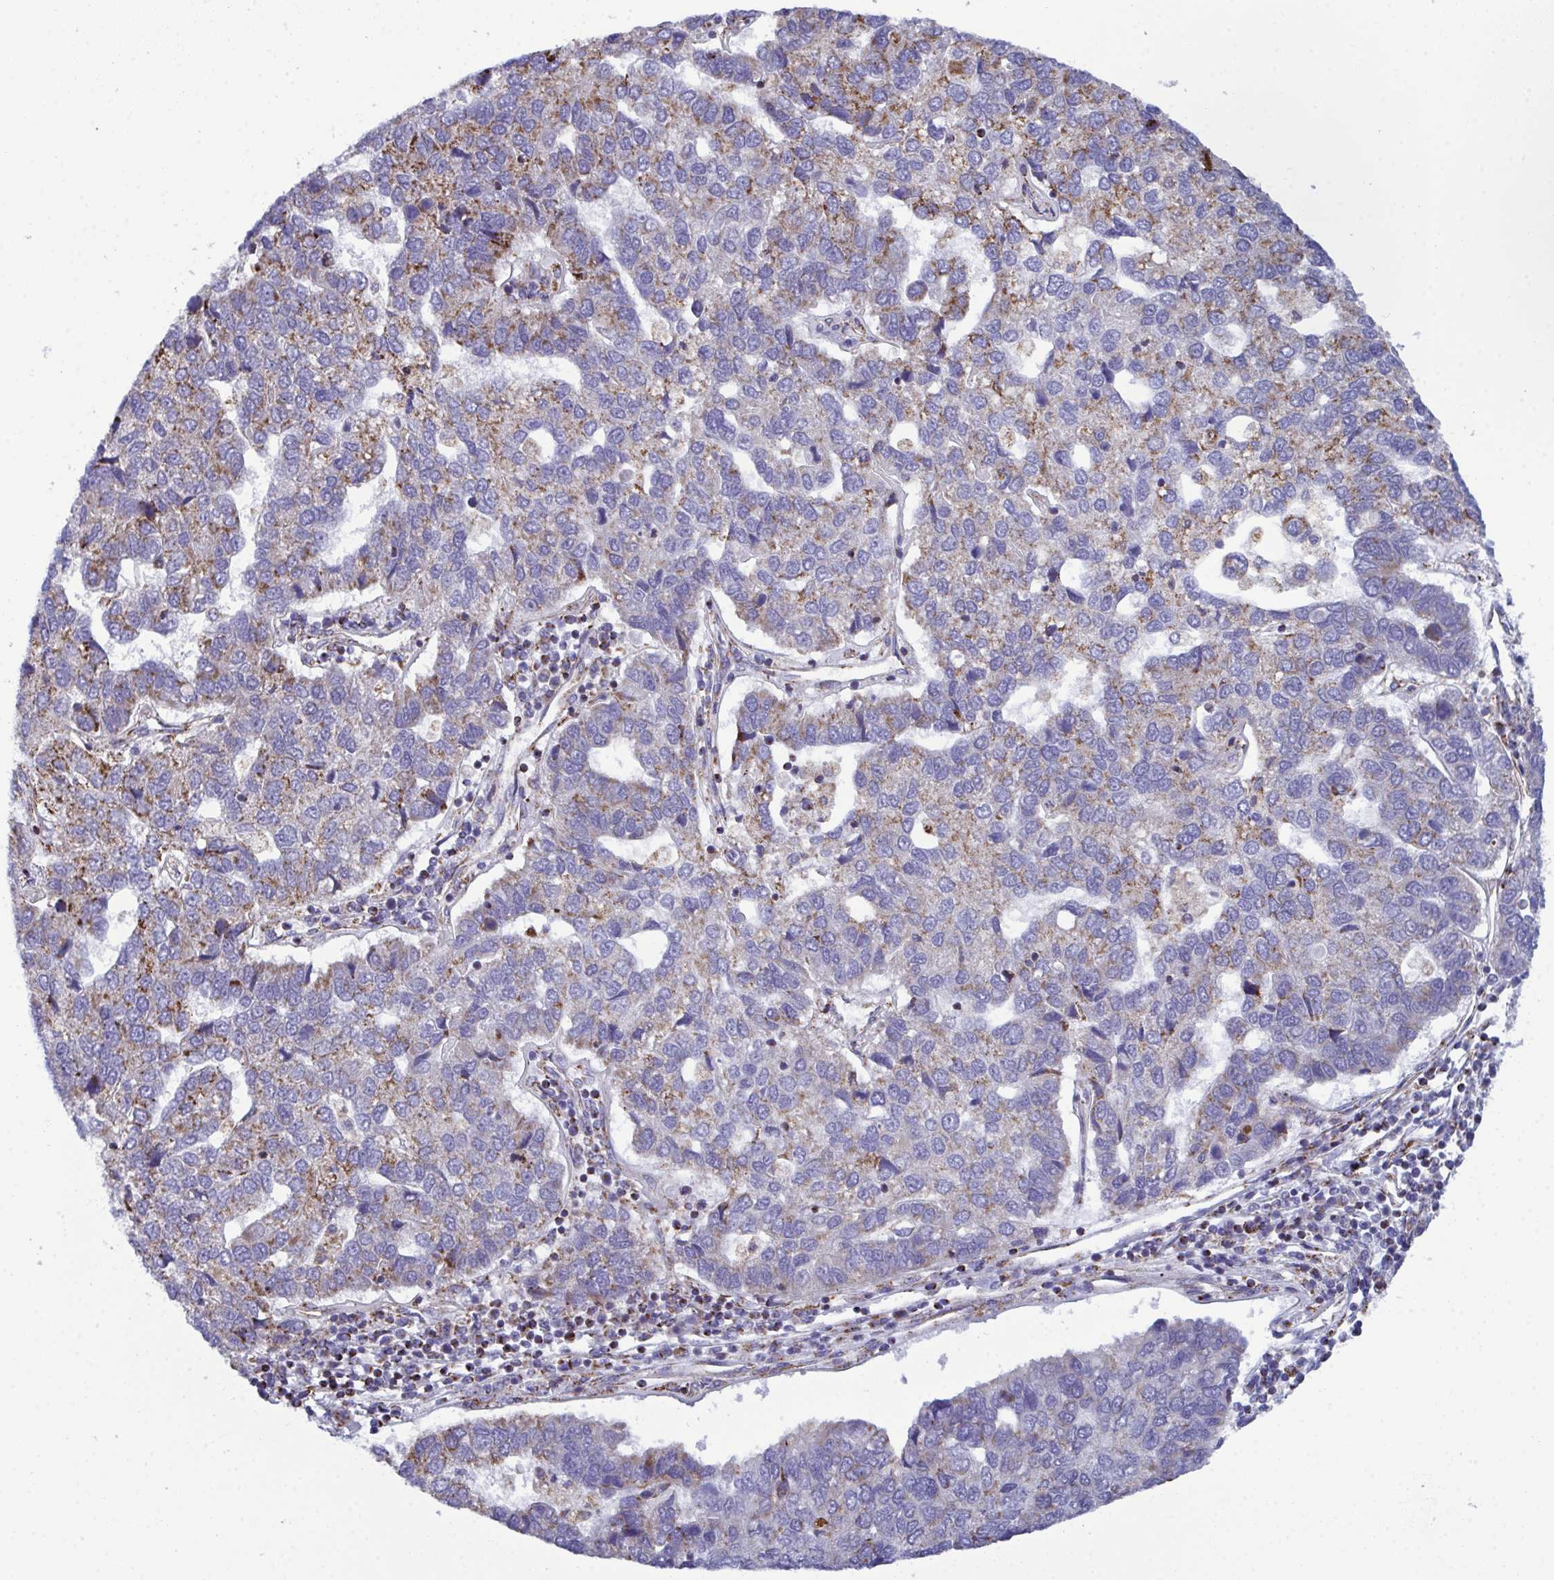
{"staining": {"intensity": "moderate", "quantity": "25%-75%", "location": "cytoplasmic/membranous"}, "tissue": "pancreatic cancer", "cell_type": "Tumor cells", "image_type": "cancer", "snomed": [{"axis": "morphology", "description": "Adenocarcinoma, NOS"}, {"axis": "topography", "description": "Pancreas"}], "caption": "This is a photomicrograph of immunohistochemistry staining of pancreatic adenocarcinoma, which shows moderate positivity in the cytoplasmic/membranous of tumor cells.", "gene": "CSDE1", "patient": {"sex": "female", "age": 61}}